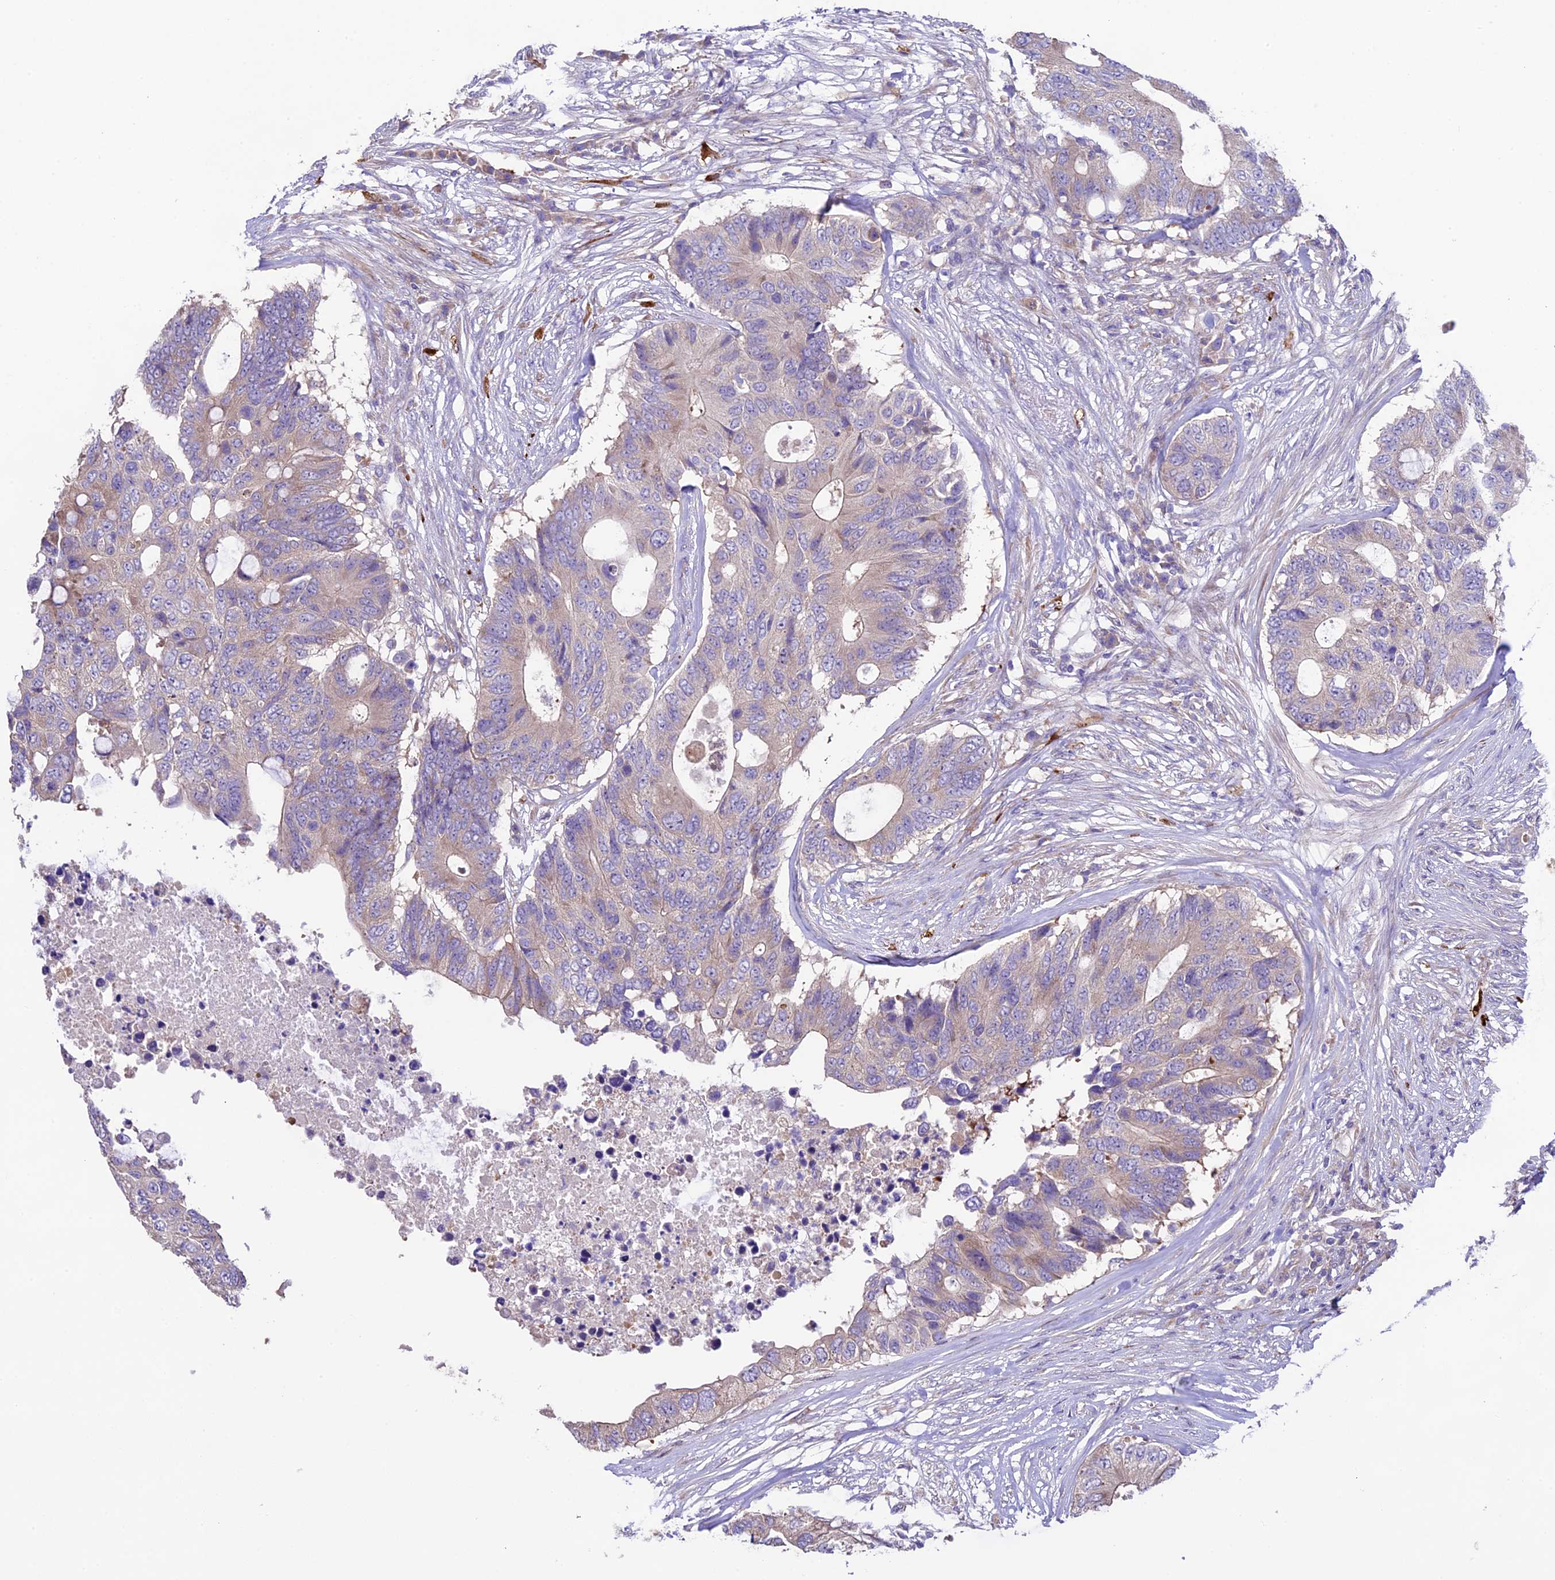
{"staining": {"intensity": "weak", "quantity": "25%-75%", "location": "cytoplasmic/membranous"}, "tissue": "colorectal cancer", "cell_type": "Tumor cells", "image_type": "cancer", "snomed": [{"axis": "morphology", "description": "Adenocarcinoma, NOS"}, {"axis": "topography", "description": "Colon"}], "caption": "Protein expression analysis of human adenocarcinoma (colorectal) reveals weak cytoplasmic/membranous positivity in approximately 25%-75% of tumor cells. The protein of interest is stained brown, and the nuclei are stained in blue (DAB IHC with brightfield microscopy, high magnification).", "gene": "SPIRE1", "patient": {"sex": "male", "age": 71}}